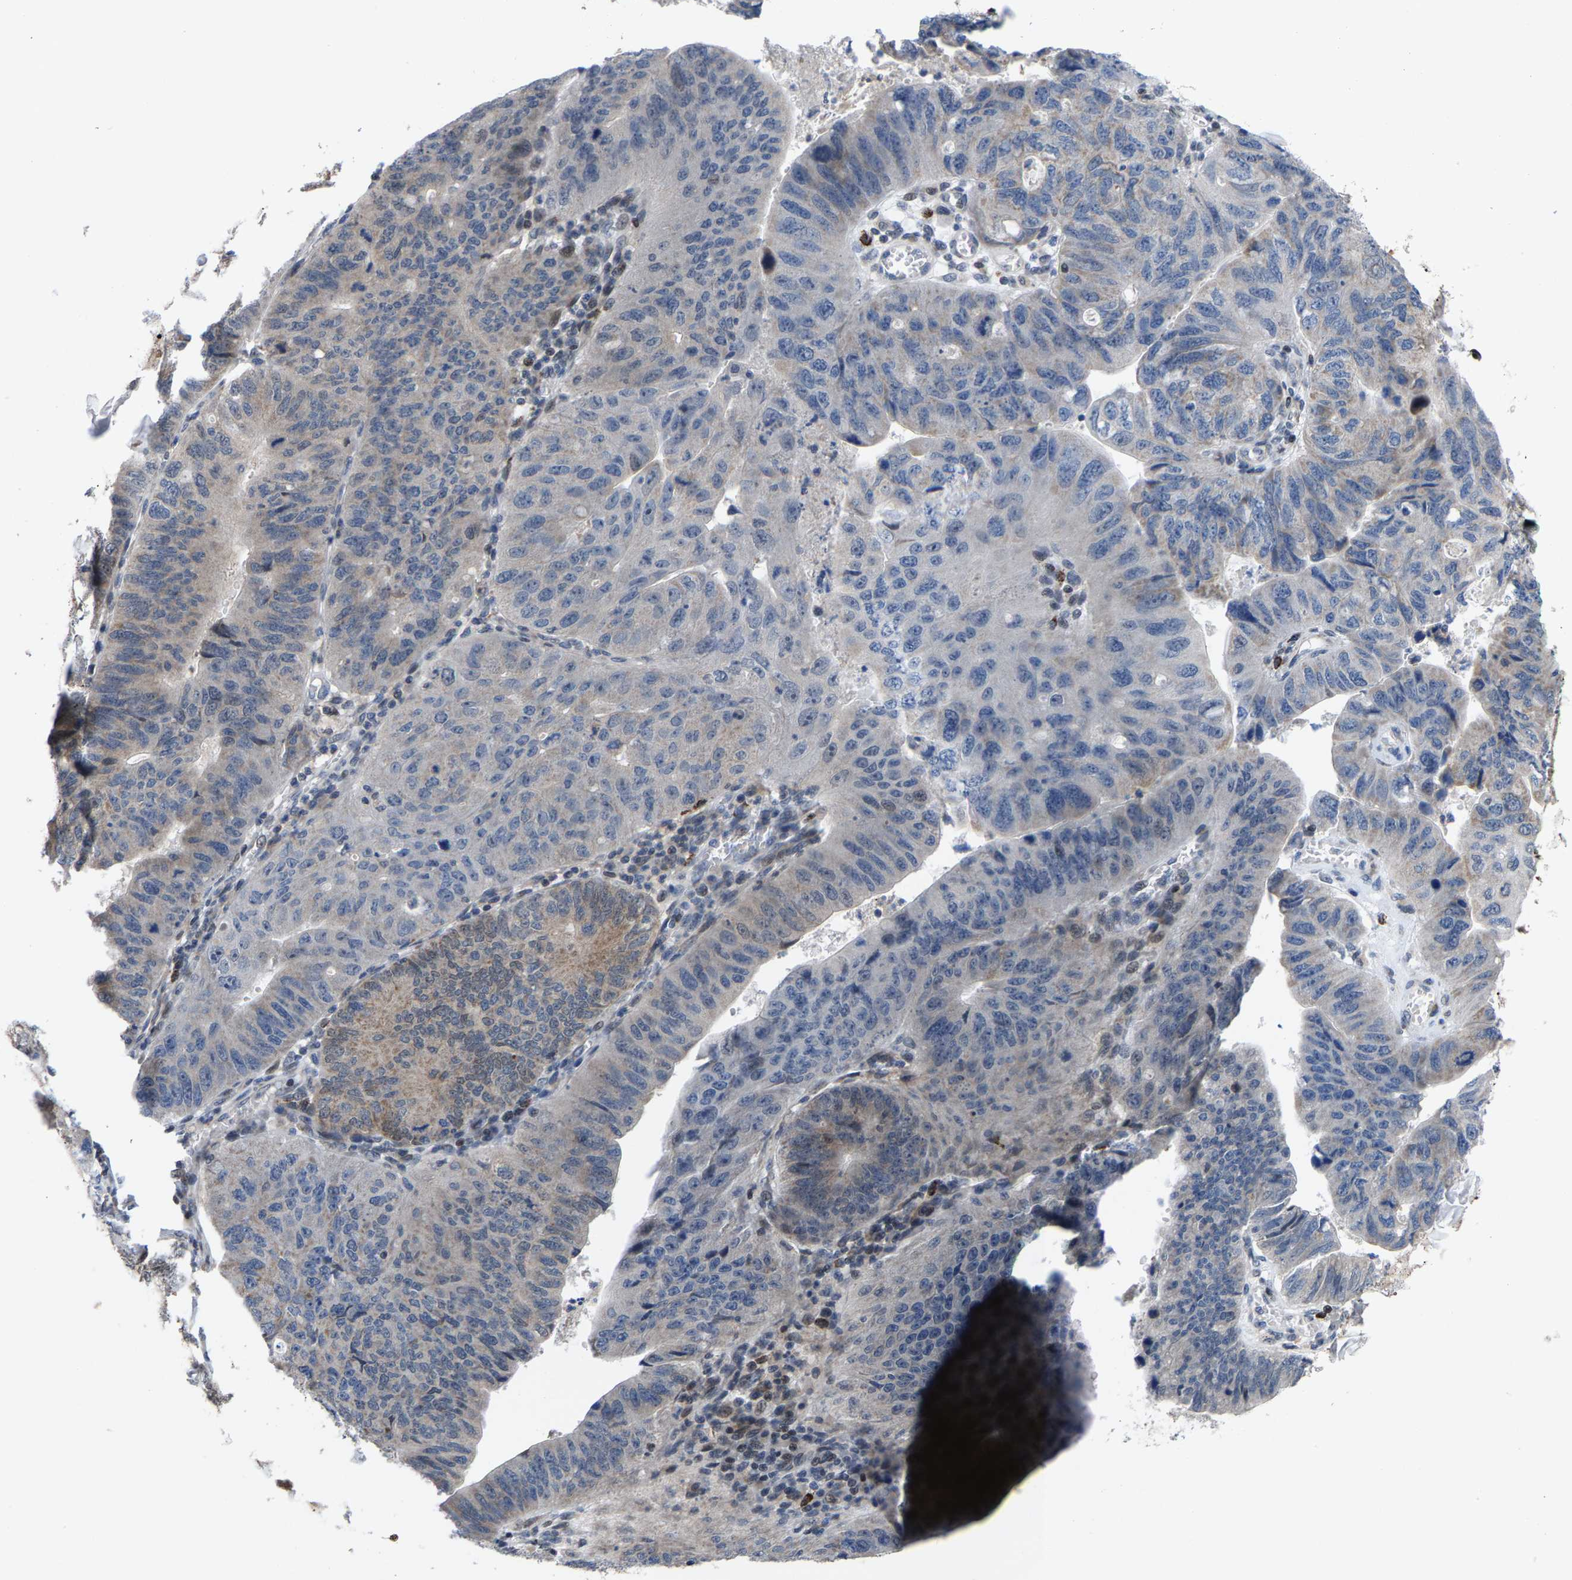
{"staining": {"intensity": "weak", "quantity": "<25%", "location": "cytoplasmic/membranous"}, "tissue": "stomach cancer", "cell_type": "Tumor cells", "image_type": "cancer", "snomed": [{"axis": "morphology", "description": "Adenocarcinoma, NOS"}, {"axis": "topography", "description": "Stomach"}], "caption": "Stomach cancer stained for a protein using immunohistochemistry (IHC) displays no positivity tumor cells.", "gene": "TDRKH", "patient": {"sex": "male", "age": 59}}